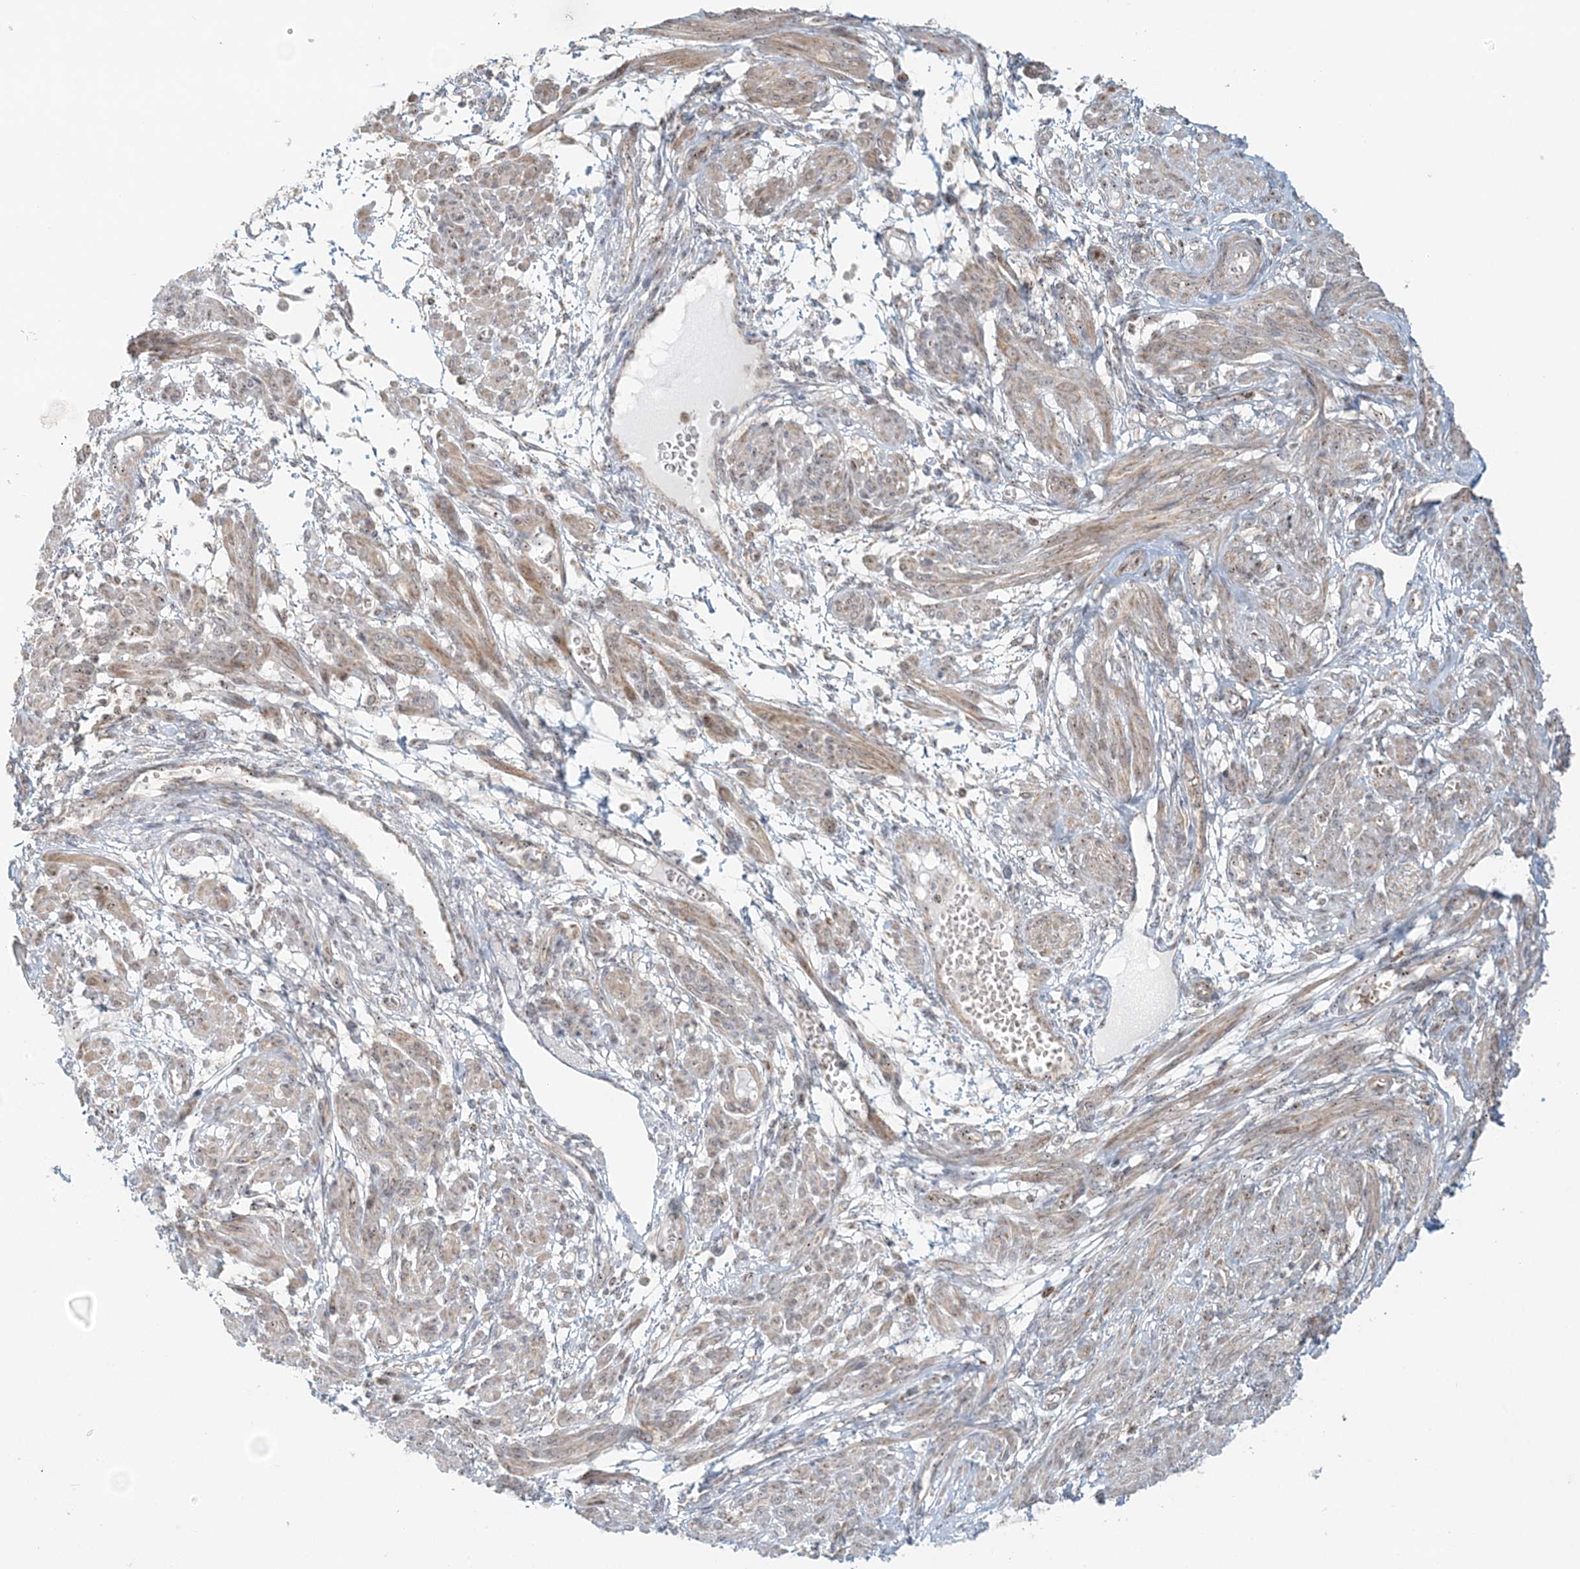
{"staining": {"intensity": "weak", "quantity": "25%-75%", "location": "cytoplasmic/membranous,nuclear"}, "tissue": "smooth muscle", "cell_type": "Smooth muscle cells", "image_type": "normal", "snomed": [{"axis": "morphology", "description": "Normal tissue, NOS"}, {"axis": "topography", "description": "Smooth muscle"}], "caption": "Immunohistochemistry (IHC) histopathology image of unremarkable smooth muscle stained for a protein (brown), which exhibits low levels of weak cytoplasmic/membranous,nuclear positivity in approximately 25%-75% of smooth muscle cells.", "gene": "UBE2F", "patient": {"sex": "female", "age": 39}}